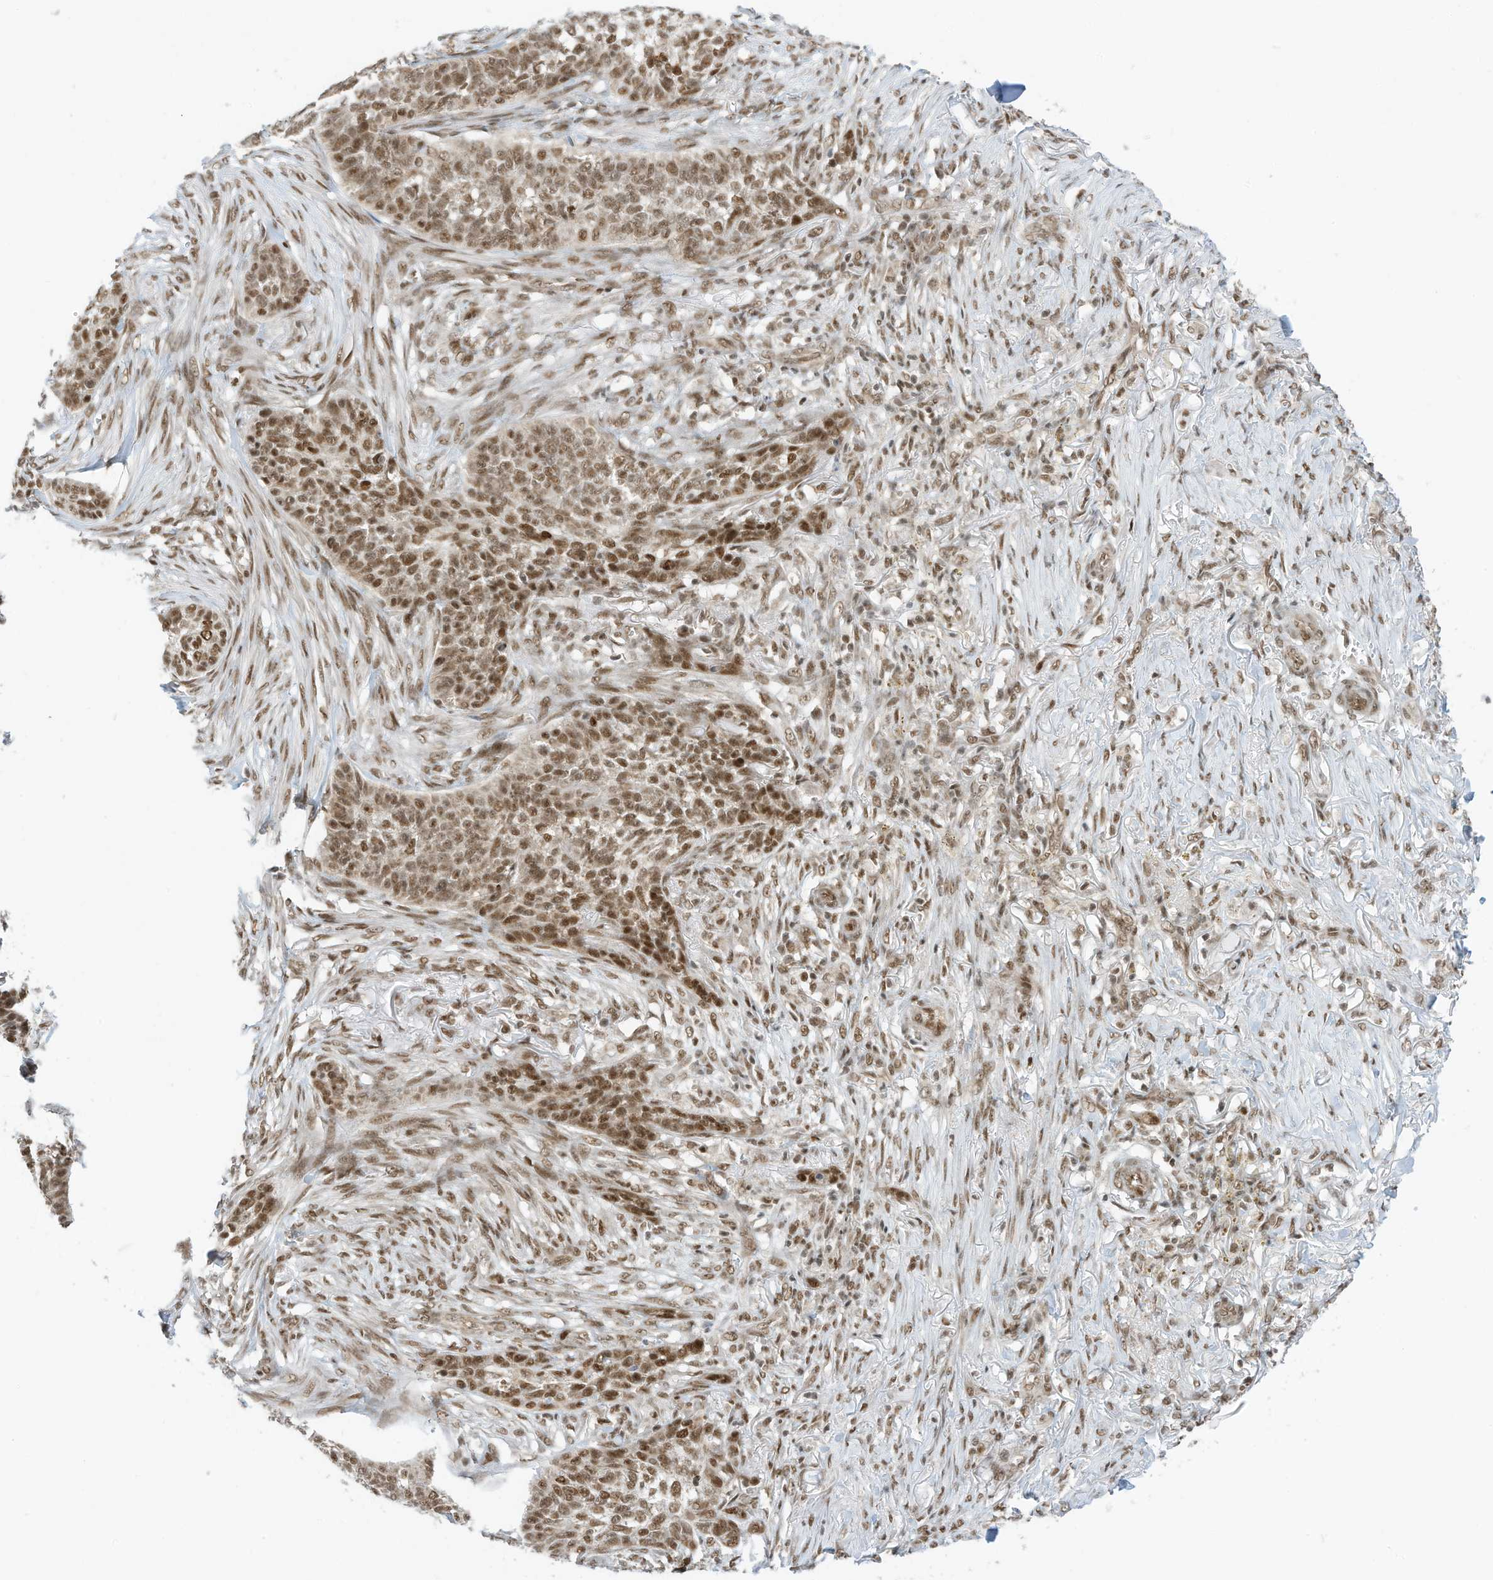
{"staining": {"intensity": "moderate", "quantity": ">75%", "location": "nuclear"}, "tissue": "skin cancer", "cell_type": "Tumor cells", "image_type": "cancer", "snomed": [{"axis": "morphology", "description": "Basal cell carcinoma"}, {"axis": "topography", "description": "Skin"}], "caption": "The micrograph exhibits a brown stain indicating the presence of a protein in the nuclear of tumor cells in basal cell carcinoma (skin).", "gene": "AURKAIP1", "patient": {"sex": "male", "age": 85}}